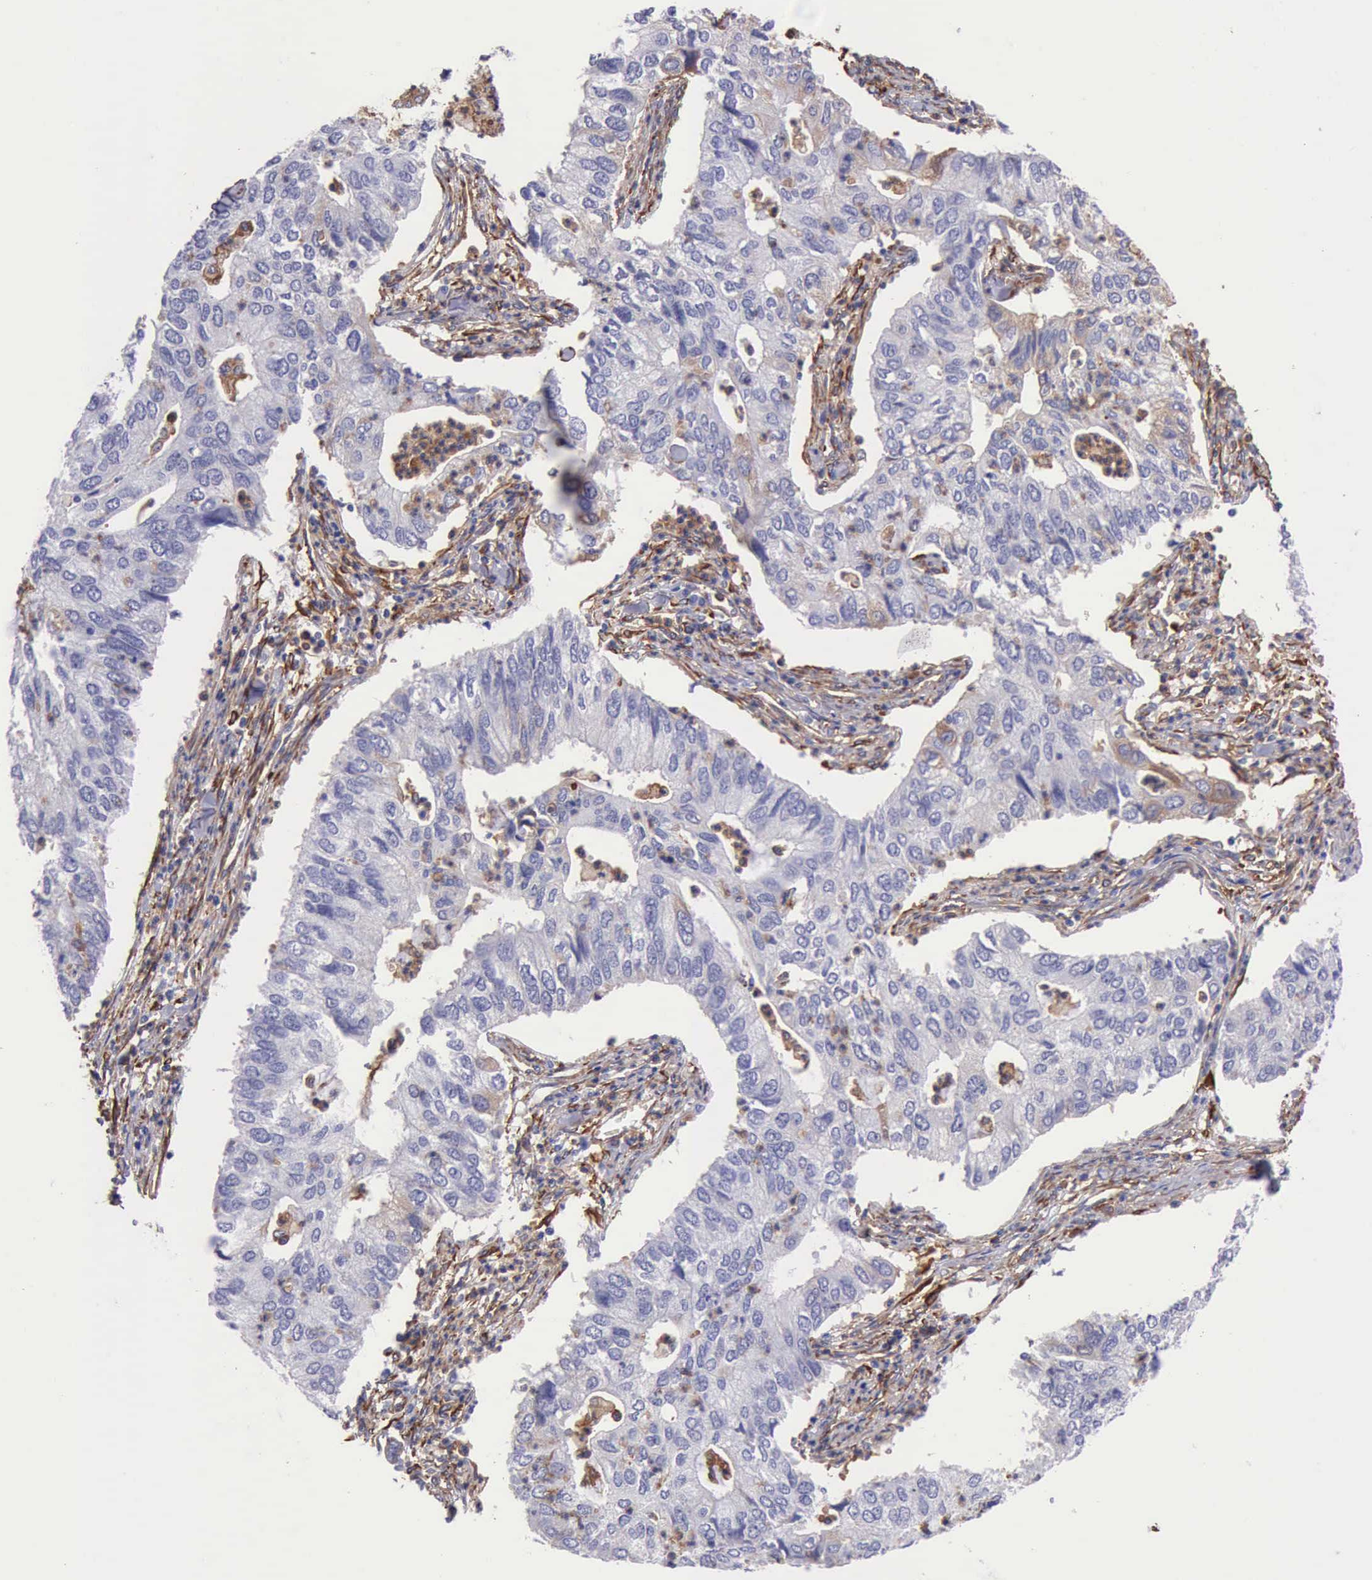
{"staining": {"intensity": "negative", "quantity": "none", "location": "none"}, "tissue": "lung cancer", "cell_type": "Tumor cells", "image_type": "cancer", "snomed": [{"axis": "morphology", "description": "Adenocarcinoma, NOS"}, {"axis": "topography", "description": "Lung"}], "caption": "Micrograph shows no protein positivity in tumor cells of adenocarcinoma (lung) tissue.", "gene": "FLNA", "patient": {"sex": "male", "age": 48}}